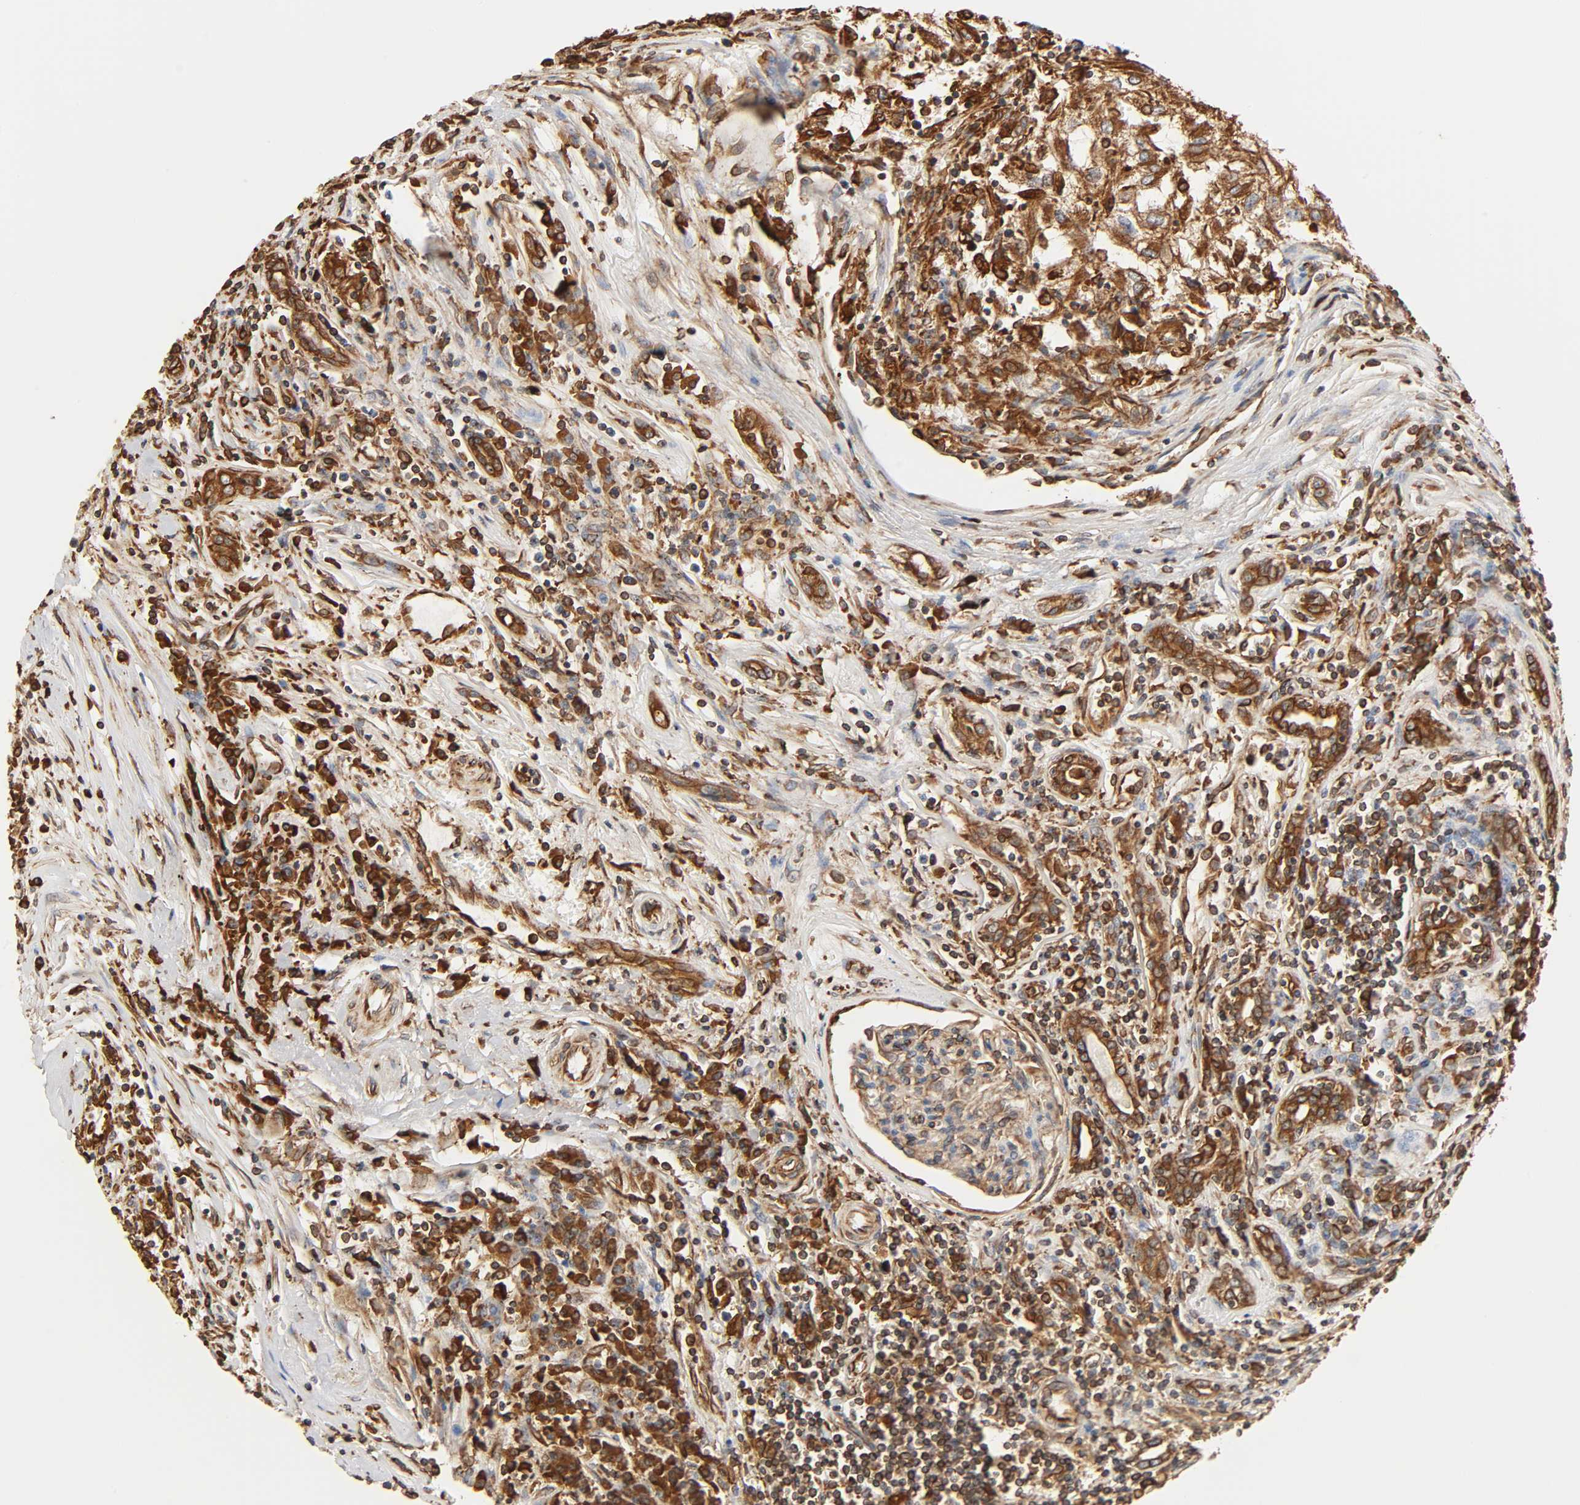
{"staining": {"intensity": "strong", "quantity": ">75%", "location": "cytoplasmic/membranous"}, "tissue": "renal cancer", "cell_type": "Tumor cells", "image_type": "cancer", "snomed": [{"axis": "morphology", "description": "Normal tissue, NOS"}, {"axis": "morphology", "description": "Adenocarcinoma, NOS"}, {"axis": "topography", "description": "Kidney"}], "caption": "Protein positivity by immunohistochemistry demonstrates strong cytoplasmic/membranous expression in approximately >75% of tumor cells in renal cancer (adenocarcinoma). (IHC, brightfield microscopy, high magnification).", "gene": "BCAP31", "patient": {"sex": "male", "age": 71}}